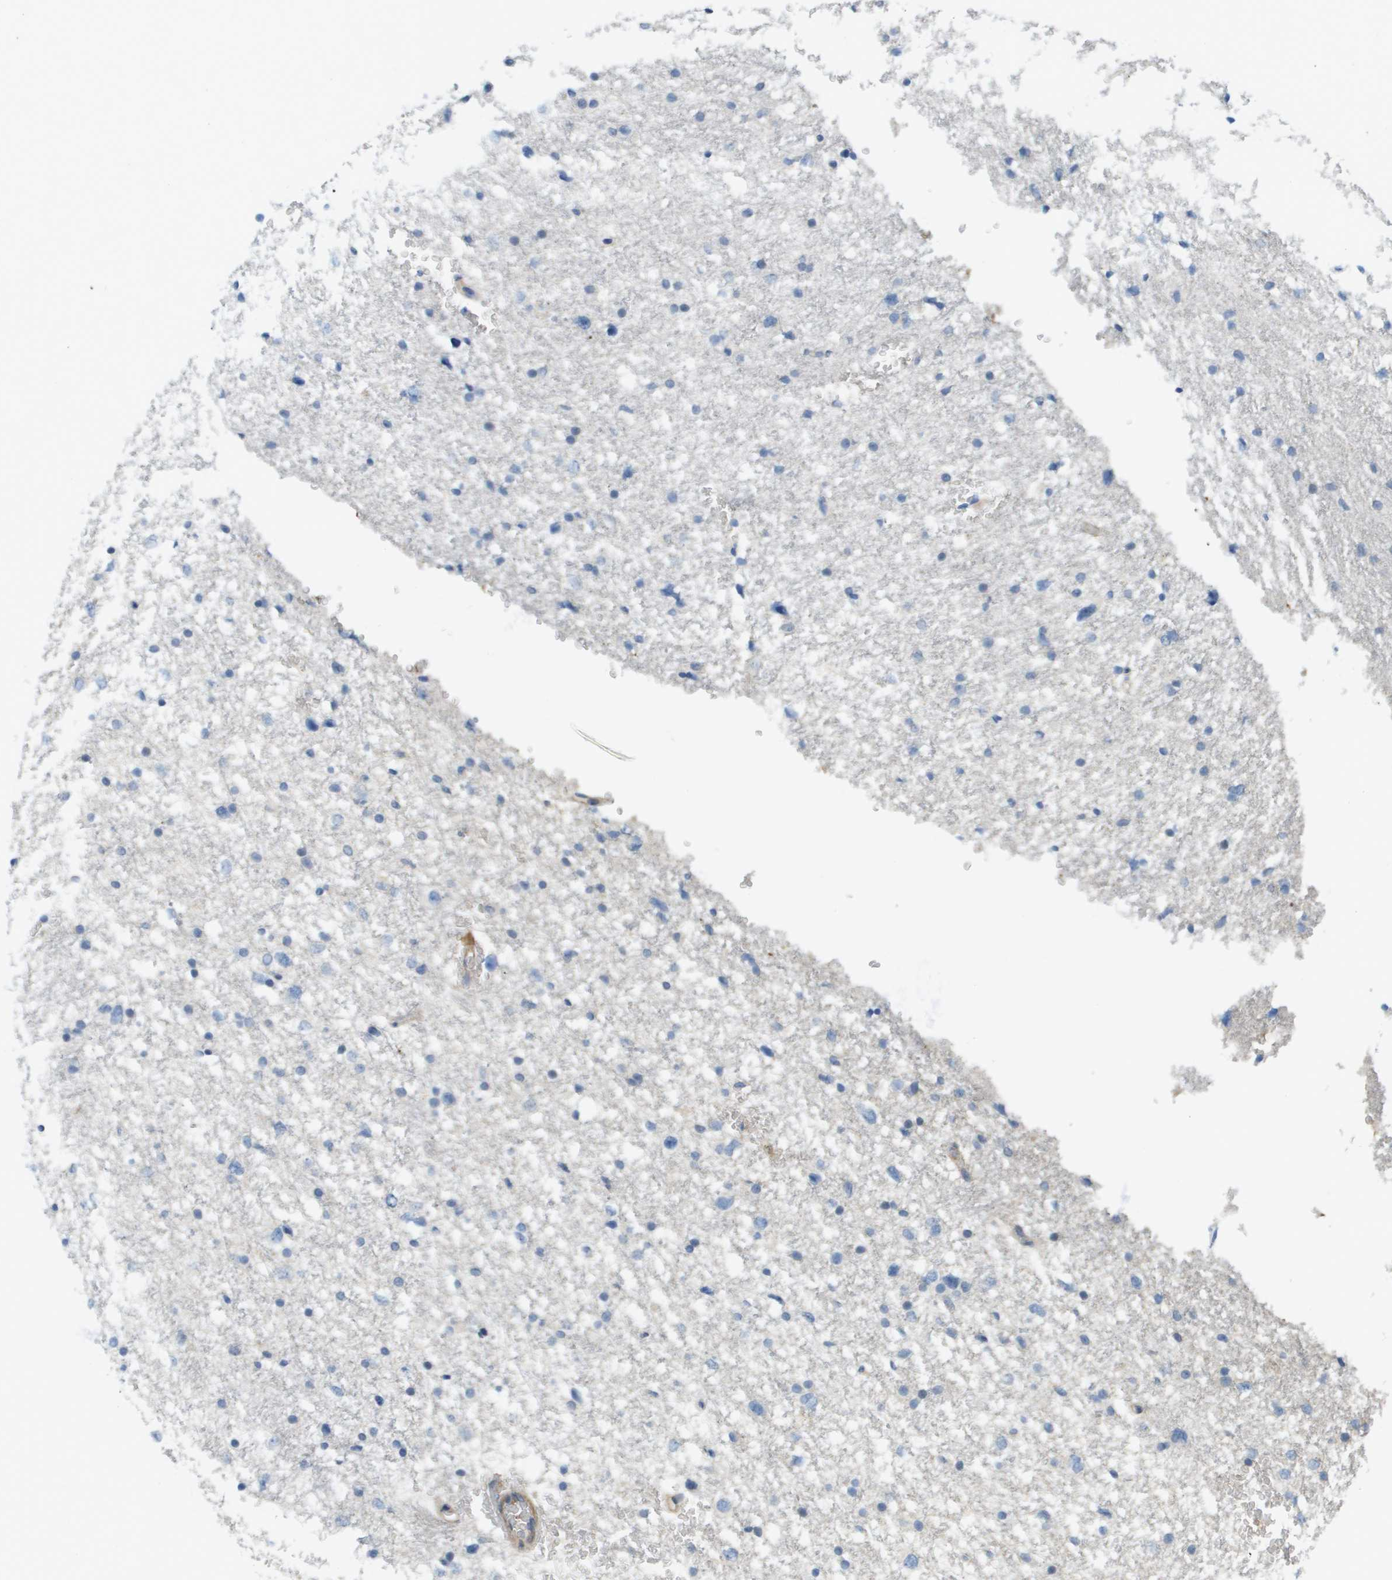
{"staining": {"intensity": "negative", "quantity": "none", "location": "none"}, "tissue": "glioma", "cell_type": "Tumor cells", "image_type": "cancer", "snomed": [{"axis": "morphology", "description": "Glioma, malignant, Low grade"}, {"axis": "topography", "description": "Brain"}], "caption": "IHC histopathology image of neoplastic tissue: glioma stained with DAB (3,3'-diaminobenzidine) reveals no significant protein positivity in tumor cells. (Immunohistochemistry, brightfield microscopy, high magnification).", "gene": "KRT23", "patient": {"sex": "female", "age": 37}}